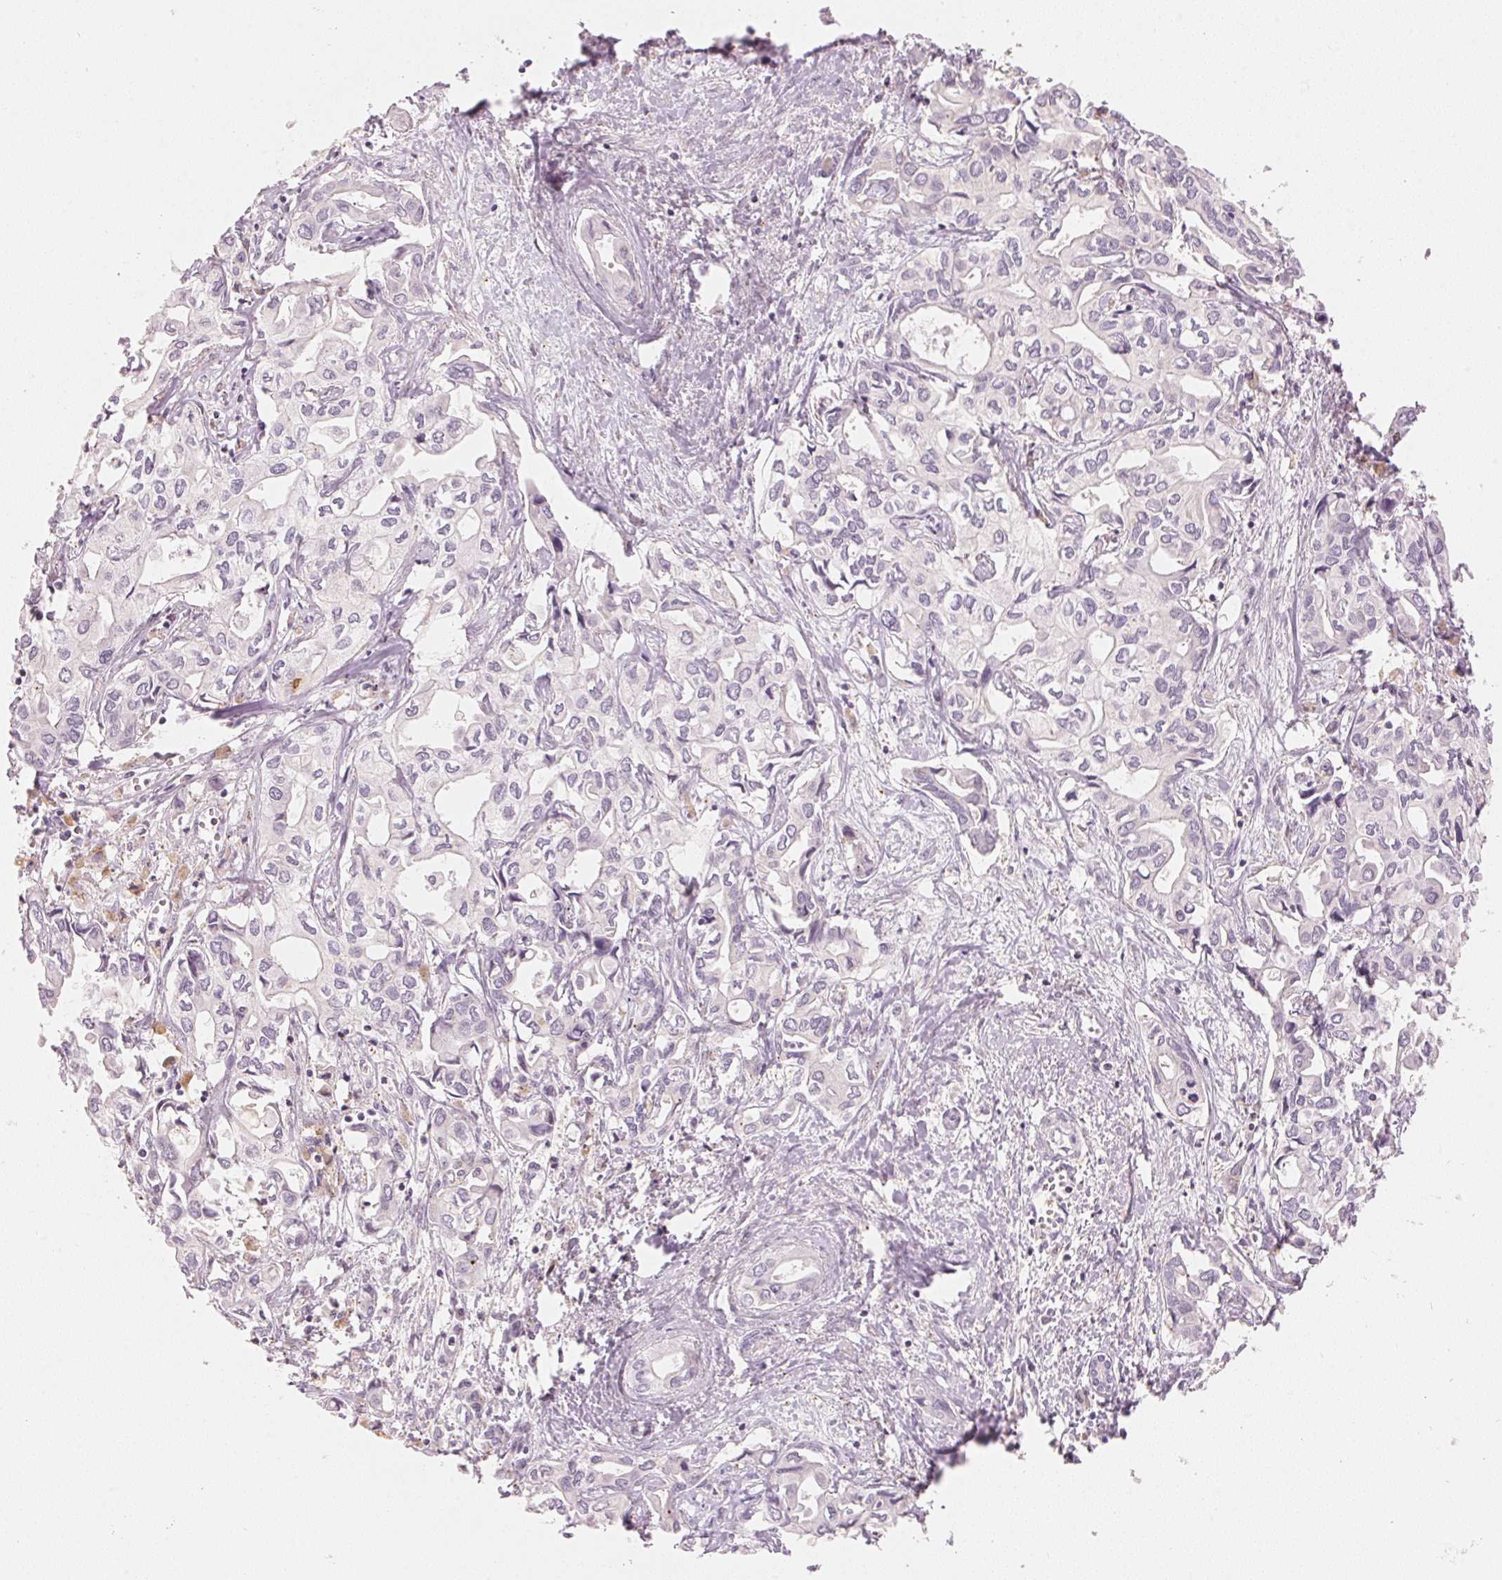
{"staining": {"intensity": "negative", "quantity": "none", "location": "none"}, "tissue": "liver cancer", "cell_type": "Tumor cells", "image_type": "cancer", "snomed": [{"axis": "morphology", "description": "Cholangiocarcinoma"}, {"axis": "topography", "description": "Liver"}], "caption": "Micrograph shows no significant protein positivity in tumor cells of cholangiocarcinoma (liver).", "gene": "HOXB13", "patient": {"sex": "female", "age": 64}}